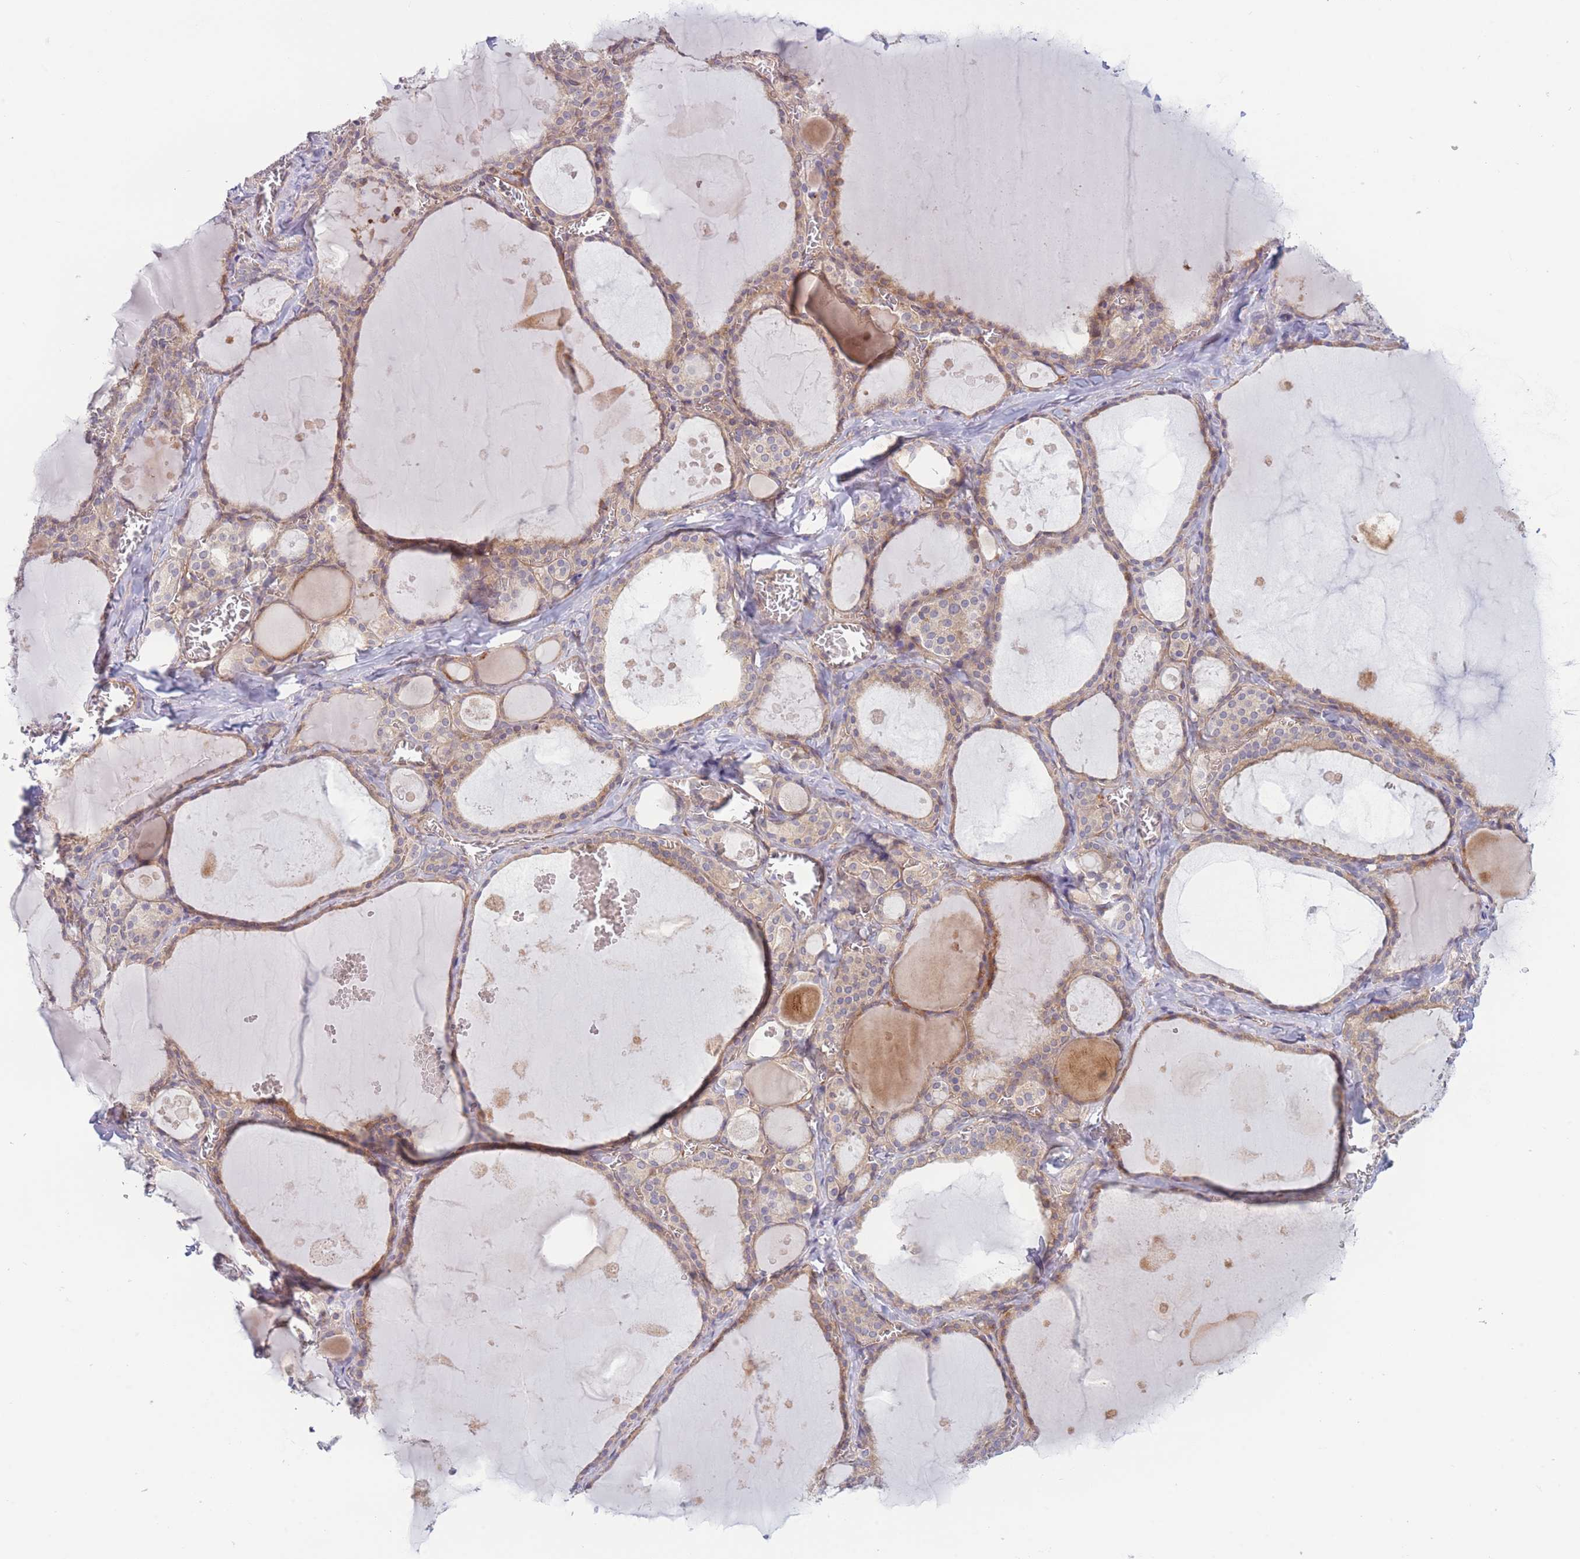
{"staining": {"intensity": "moderate", "quantity": ">75%", "location": "cytoplasmic/membranous"}, "tissue": "thyroid gland", "cell_type": "Glandular cells", "image_type": "normal", "snomed": [{"axis": "morphology", "description": "Normal tissue, NOS"}, {"axis": "topography", "description": "Thyroid gland"}], "caption": "Normal thyroid gland was stained to show a protein in brown. There is medium levels of moderate cytoplasmic/membranous positivity in about >75% of glandular cells. The staining was performed using DAB, with brown indicating positive protein expression. Nuclei are stained blue with hematoxylin.", "gene": "WDR93", "patient": {"sex": "male", "age": 56}}